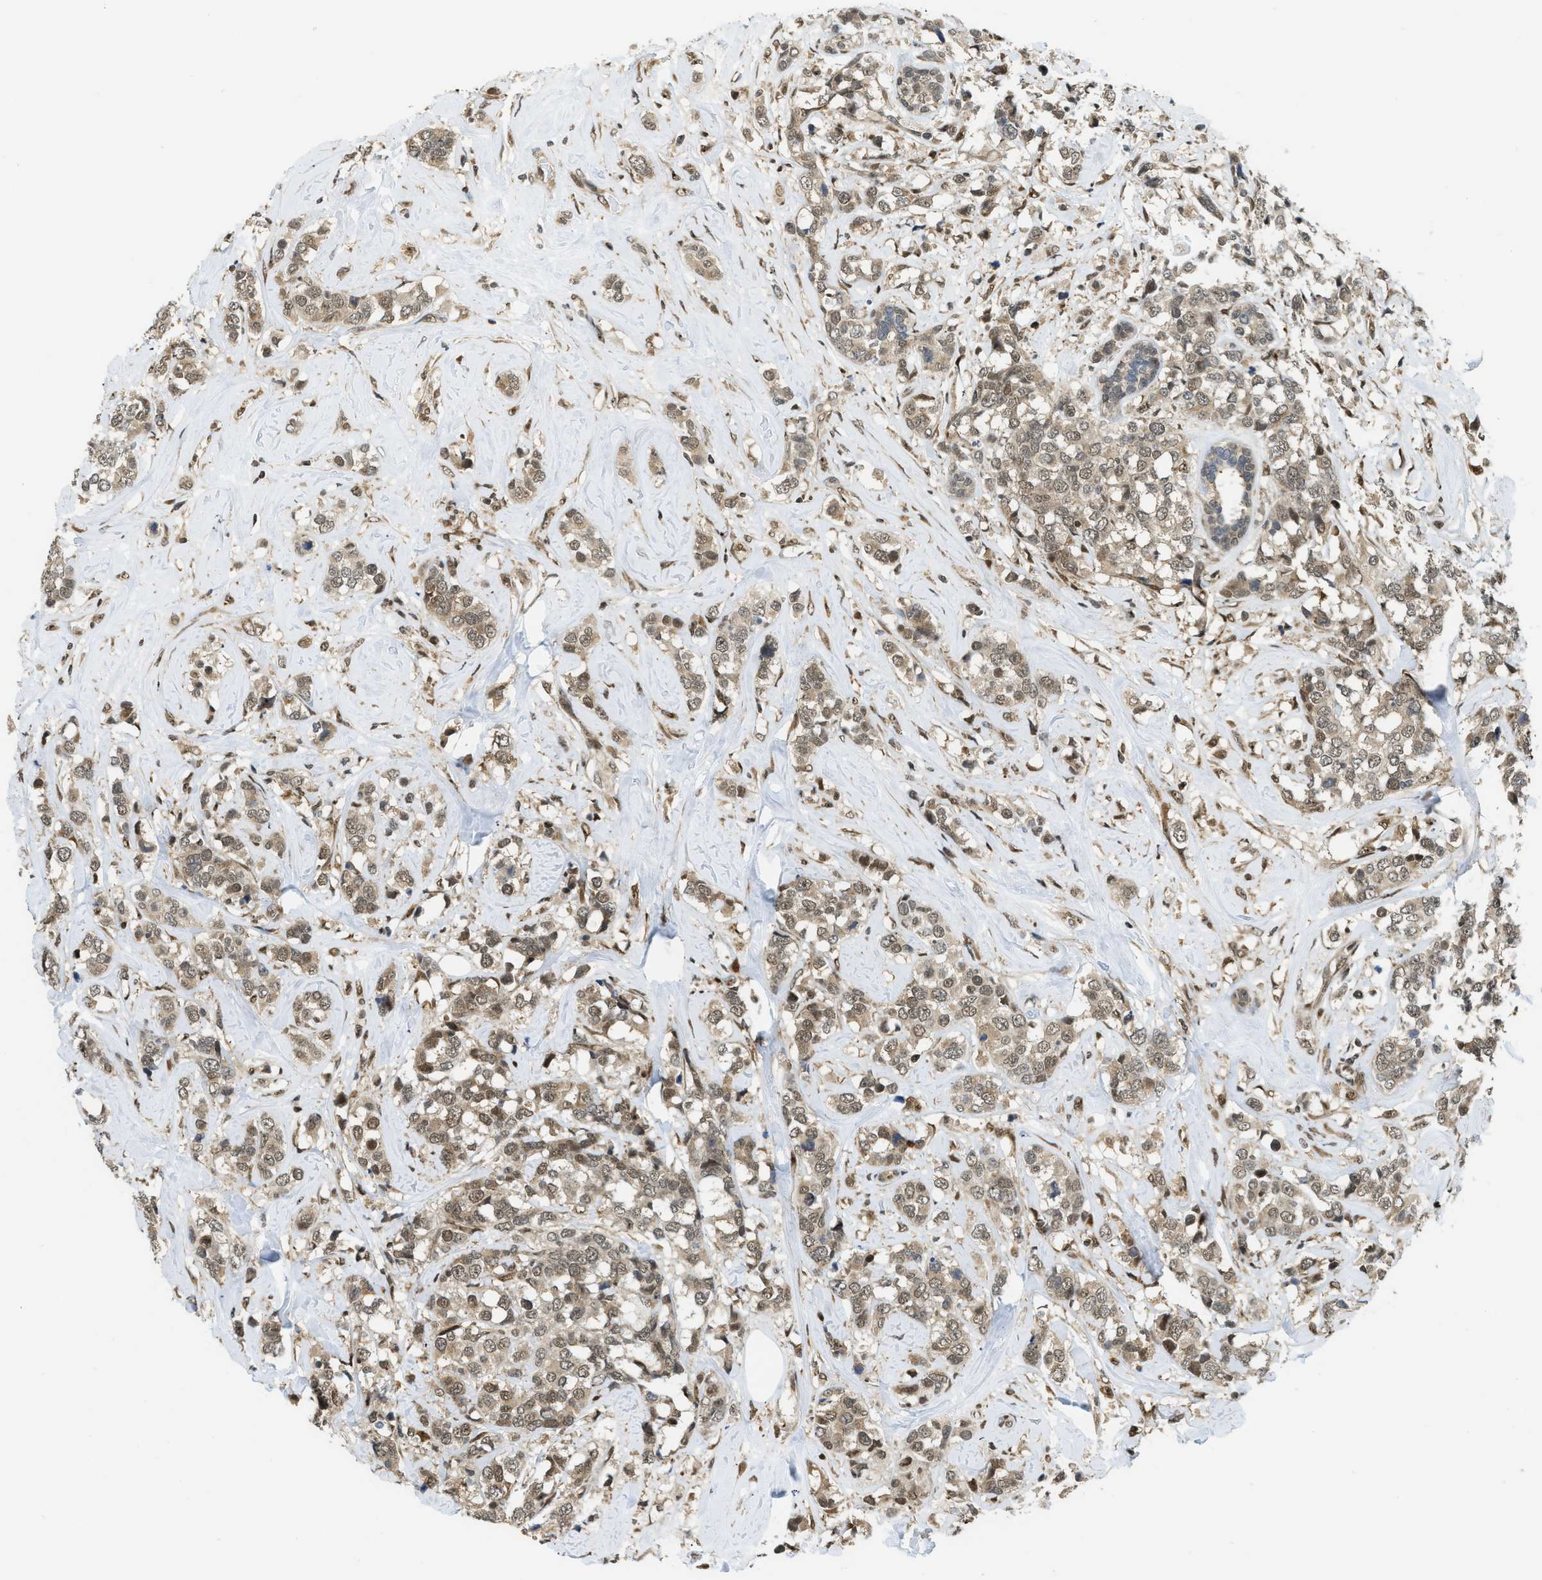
{"staining": {"intensity": "weak", "quantity": ">75%", "location": "cytoplasmic/membranous,nuclear"}, "tissue": "breast cancer", "cell_type": "Tumor cells", "image_type": "cancer", "snomed": [{"axis": "morphology", "description": "Lobular carcinoma"}, {"axis": "topography", "description": "Breast"}], "caption": "A brown stain shows weak cytoplasmic/membranous and nuclear expression of a protein in breast lobular carcinoma tumor cells.", "gene": "TACC1", "patient": {"sex": "female", "age": 59}}